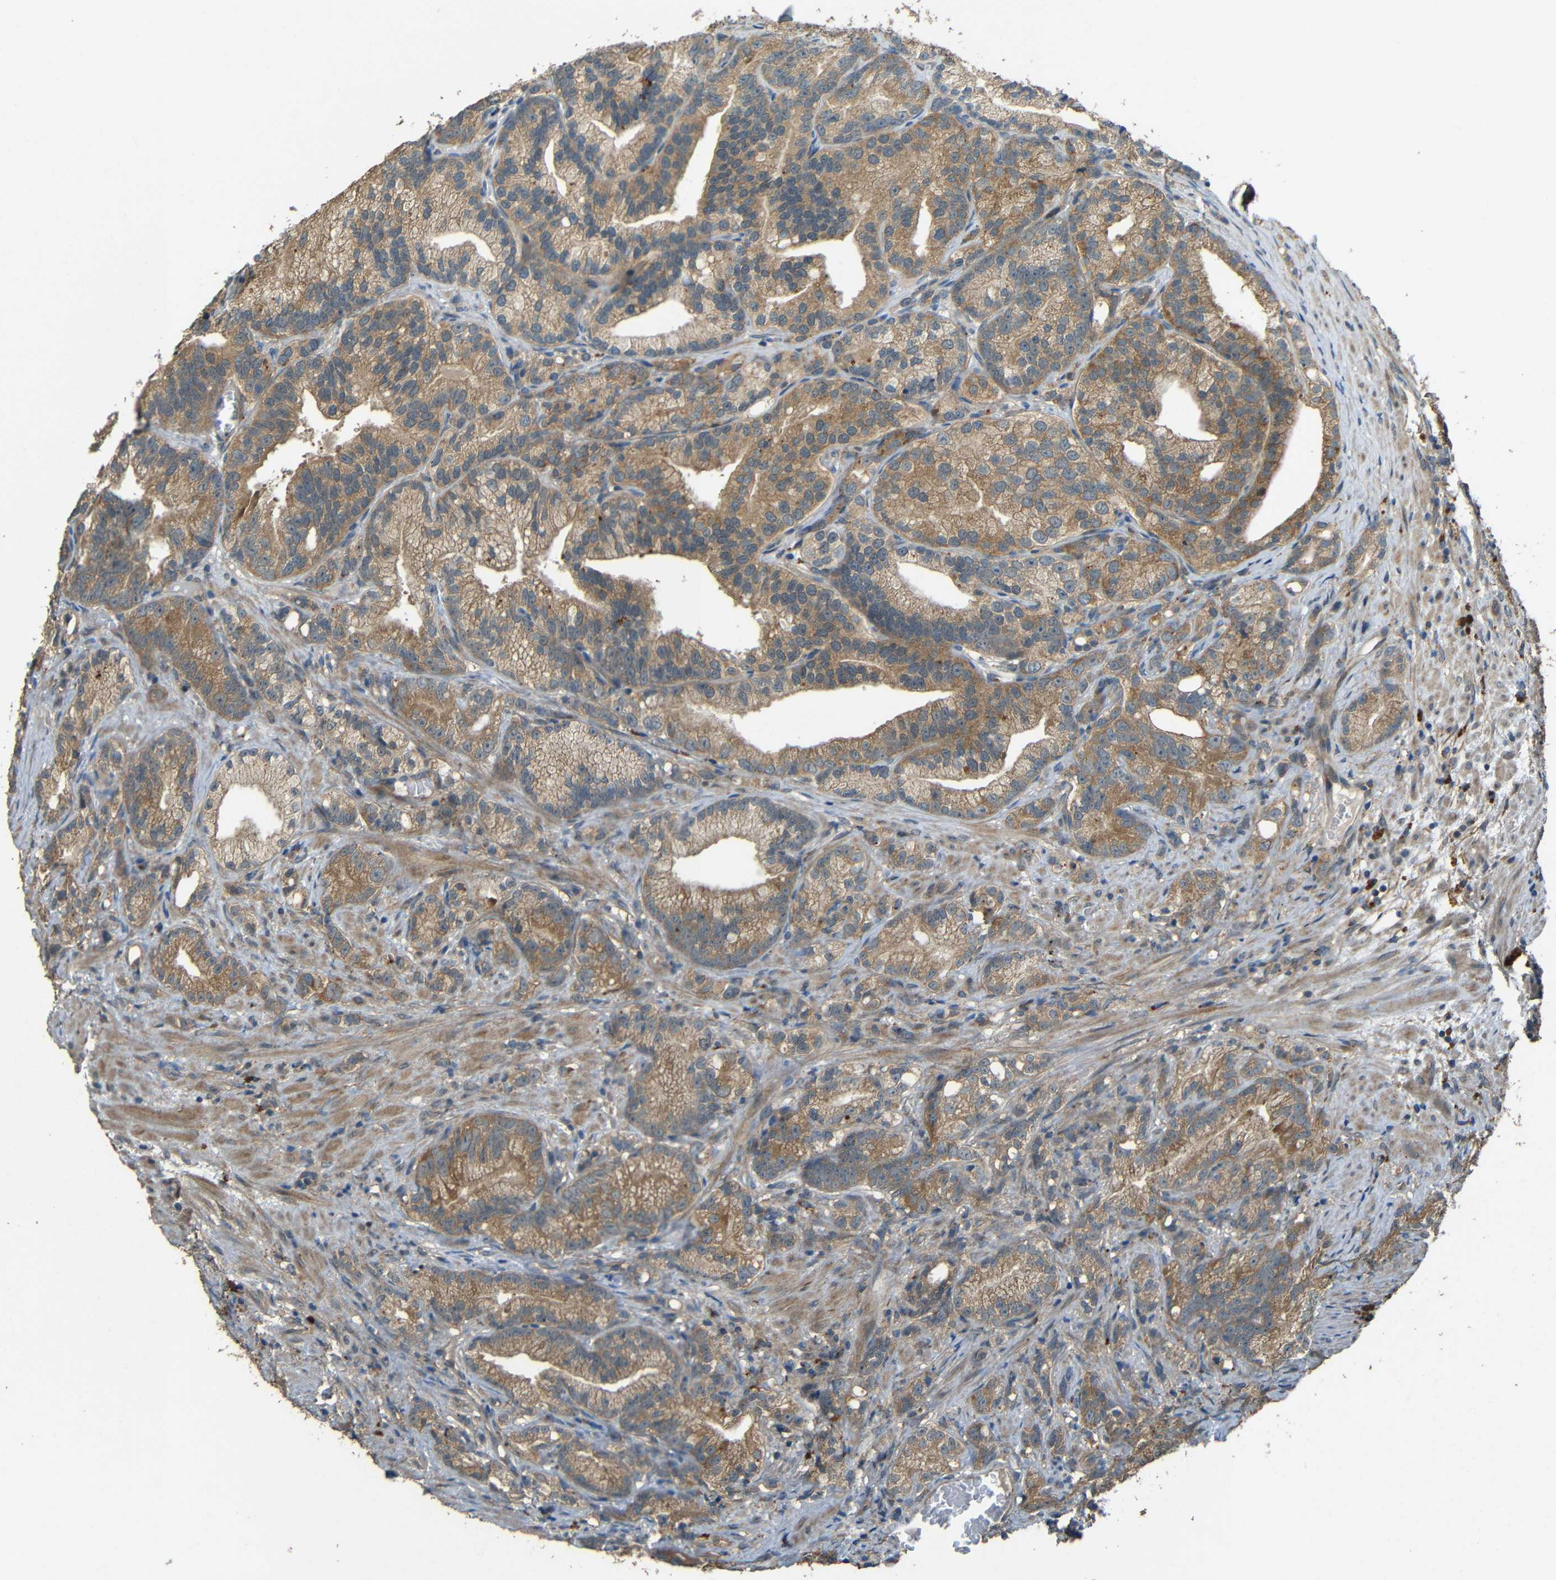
{"staining": {"intensity": "moderate", "quantity": ">75%", "location": "cytoplasmic/membranous"}, "tissue": "prostate cancer", "cell_type": "Tumor cells", "image_type": "cancer", "snomed": [{"axis": "morphology", "description": "Adenocarcinoma, Low grade"}, {"axis": "topography", "description": "Prostate"}], "caption": "Prostate cancer (adenocarcinoma (low-grade)) tissue displays moderate cytoplasmic/membranous positivity in approximately >75% of tumor cells", "gene": "ACACA", "patient": {"sex": "male", "age": 89}}